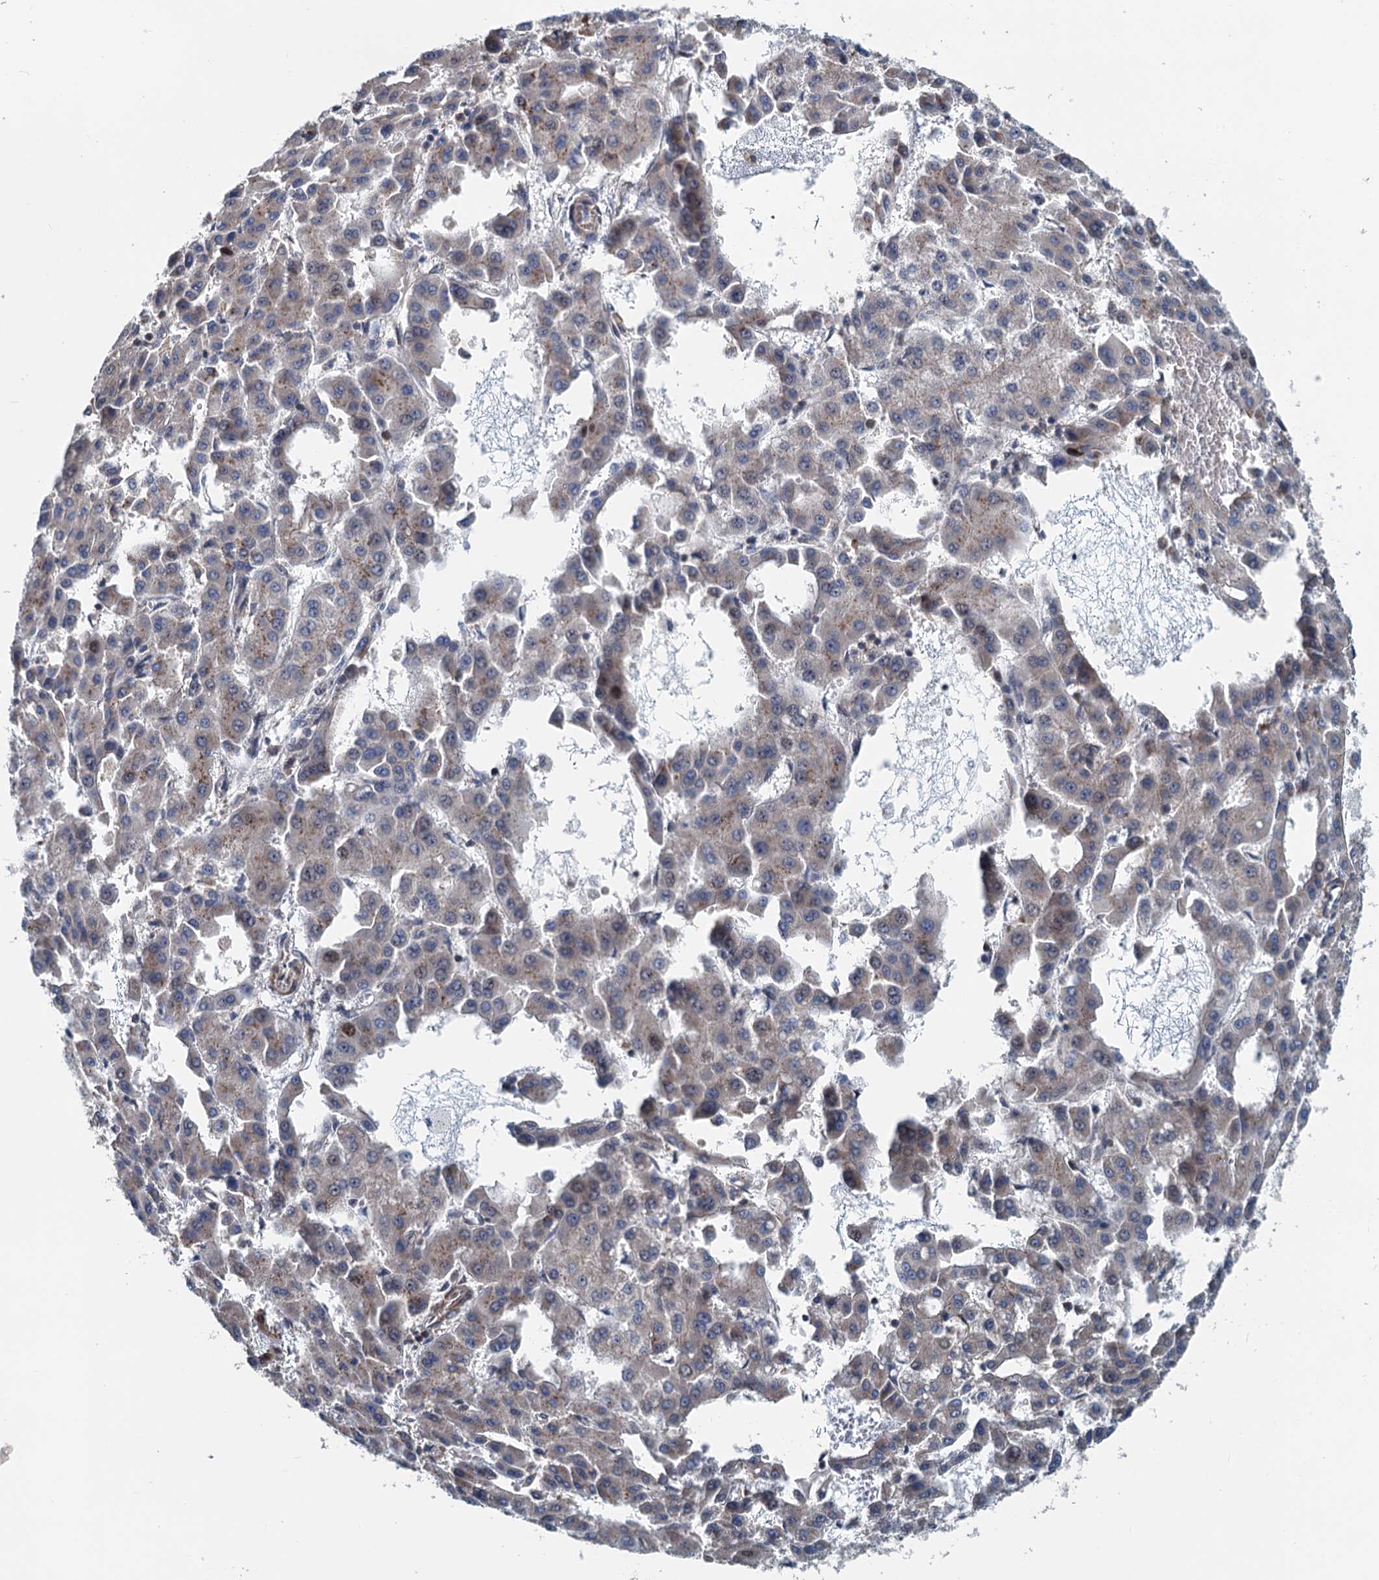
{"staining": {"intensity": "weak", "quantity": "<25%", "location": "cytoplasmic/membranous"}, "tissue": "liver cancer", "cell_type": "Tumor cells", "image_type": "cancer", "snomed": [{"axis": "morphology", "description": "Carcinoma, Hepatocellular, NOS"}, {"axis": "topography", "description": "Liver"}], "caption": "A high-resolution image shows immunohistochemistry (IHC) staining of liver cancer (hepatocellular carcinoma), which displays no significant staining in tumor cells.", "gene": "TEDC1", "patient": {"sex": "male", "age": 47}}